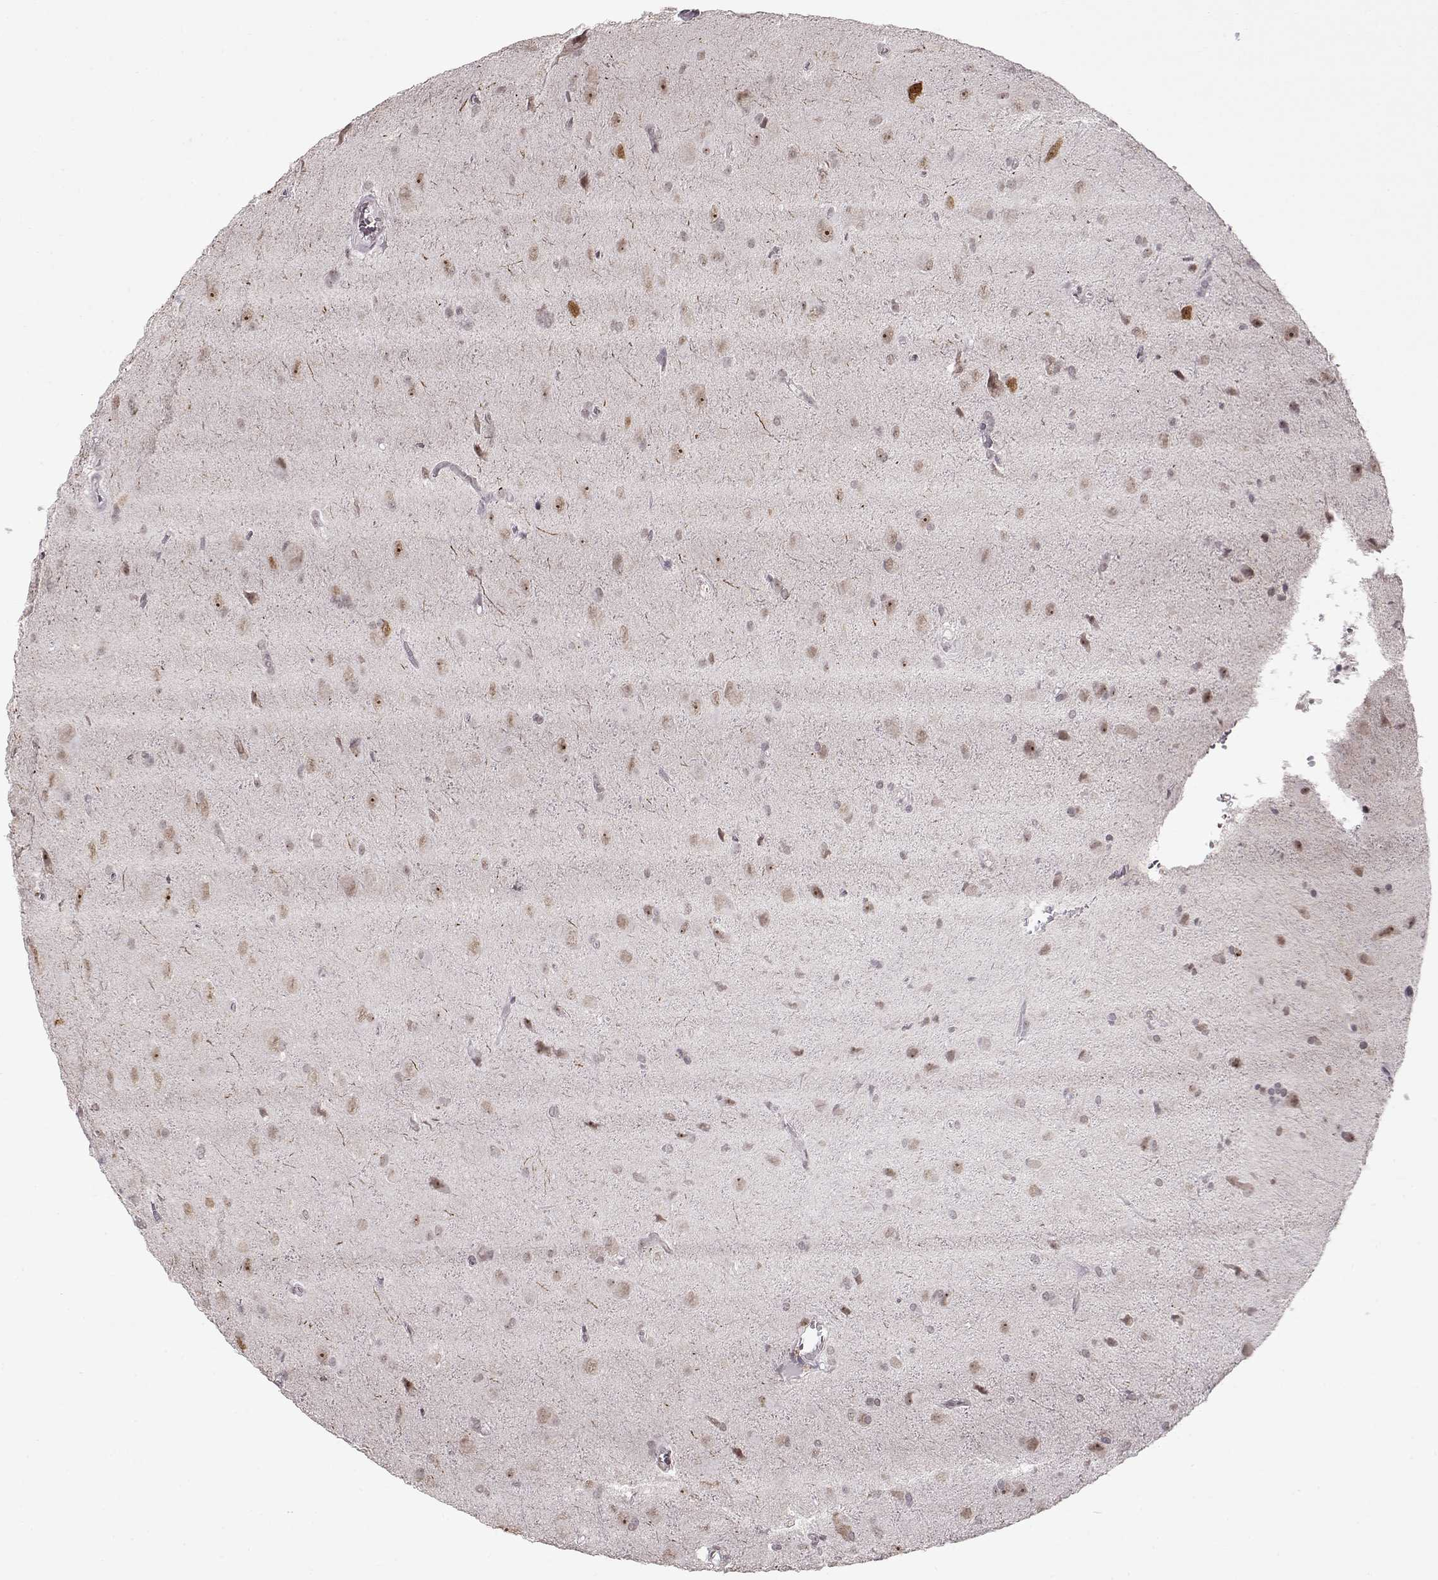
{"staining": {"intensity": "negative", "quantity": "none", "location": "none"}, "tissue": "glioma", "cell_type": "Tumor cells", "image_type": "cancer", "snomed": [{"axis": "morphology", "description": "Glioma, malignant, Low grade"}, {"axis": "topography", "description": "Brain"}], "caption": "Tumor cells show no significant protein positivity in malignant glioma (low-grade). Brightfield microscopy of immunohistochemistry stained with DAB (brown) and hematoxylin (blue), captured at high magnification.", "gene": "PCP4", "patient": {"sex": "male", "age": 58}}